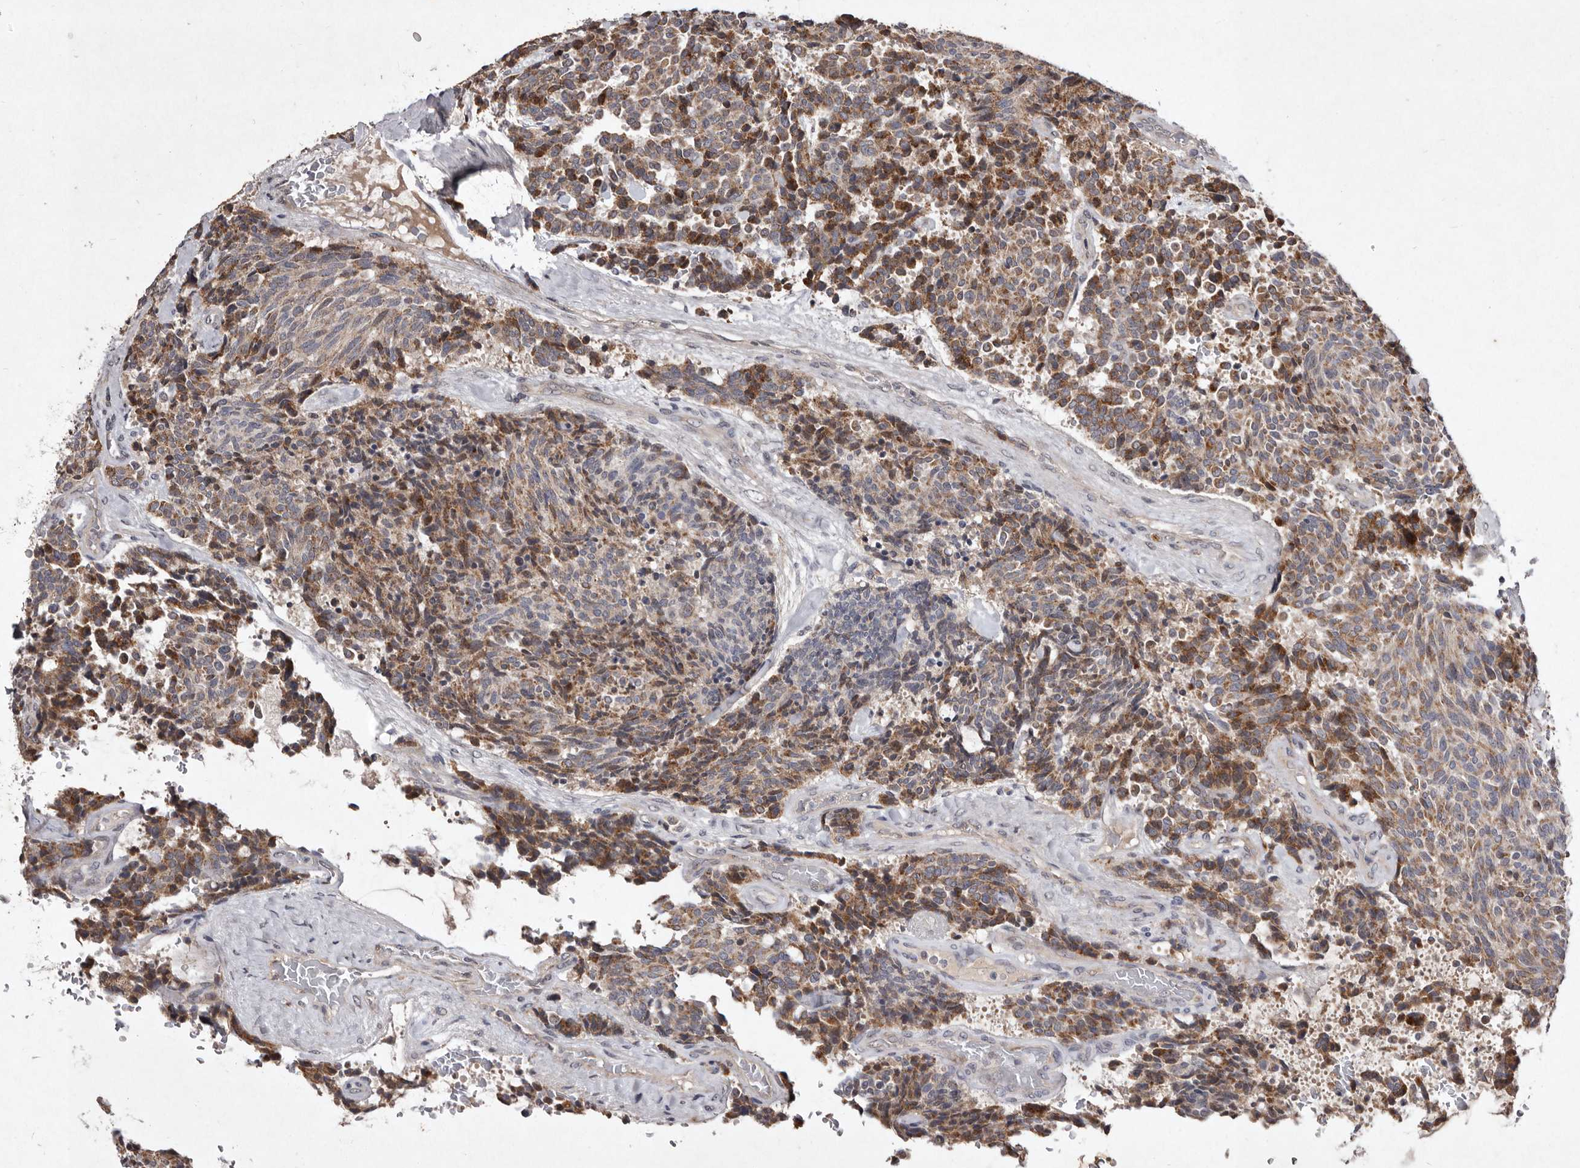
{"staining": {"intensity": "moderate", "quantity": "25%-75%", "location": "cytoplasmic/membranous"}, "tissue": "carcinoid", "cell_type": "Tumor cells", "image_type": "cancer", "snomed": [{"axis": "morphology", "description": "Carcinoid, malignant, NOS"}, {"axis": "topography", "description": "Pancreas"}], "caption": "Immunohistochemistry (IHC) of carcinoid (malignant) reveals medium levels of moderate cytoplasmic/membranous positivity in approximately 25%-75% of tumor cells. (DAB IHC, brown staining for protein, blue staining for nuclei).", "gene": "FLAD1", "patient": {"sex": "female", "age": 54}}